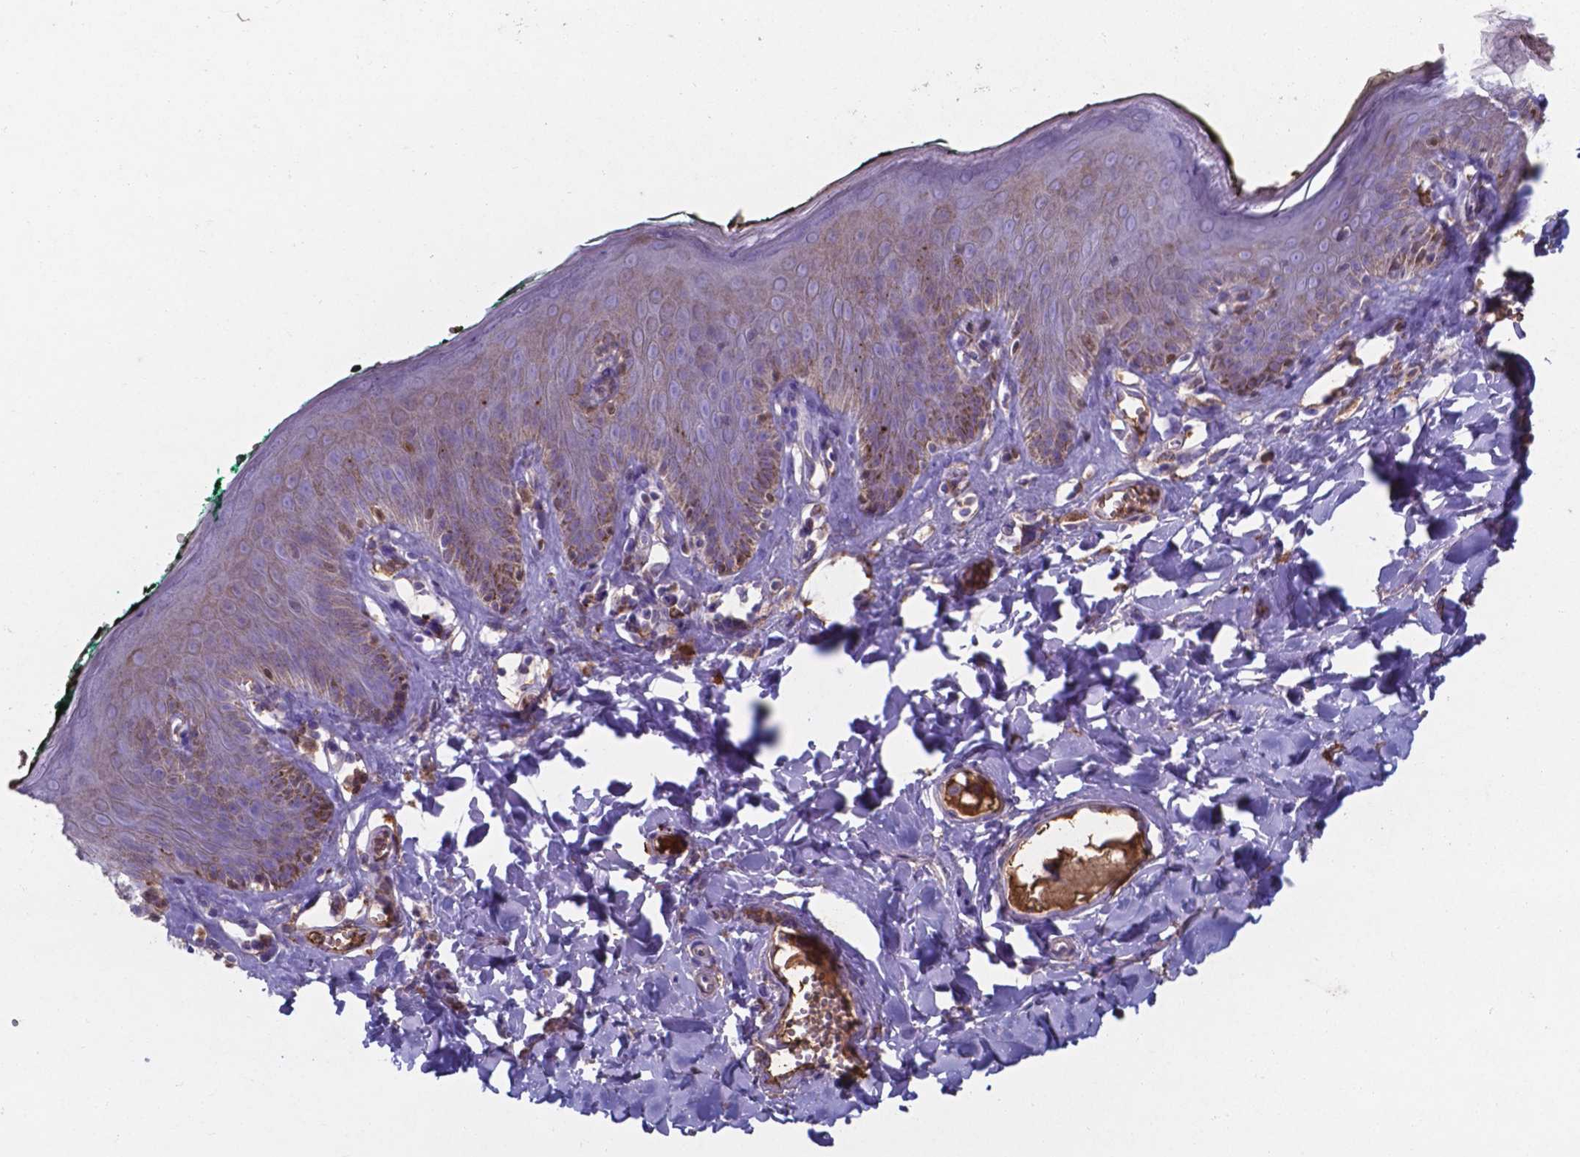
{"staining": {"intensity": "moderate", "quantity": "25%-75%", "location": "cytoplasmic/membranous"}, "tissue": "skin", "cell_type": "Epidermal cells", "image_type": "normal", "snomed": [{"axis": "morphology", "description": "Normal tissue, NOS"}, {"axis": "topography", "description": "Vulva"}, {"axis": "topography", "description": "Peripheral nerve tissue"}], "caption": "This is a photomicrograph of immunohistochemistry staining of benign skin, which shows moderate positivity in the cytoplasmic/membranous of epidermal cells.", "gene": "SERPINA1", "patient": {"sex": "female", "age": 66}}